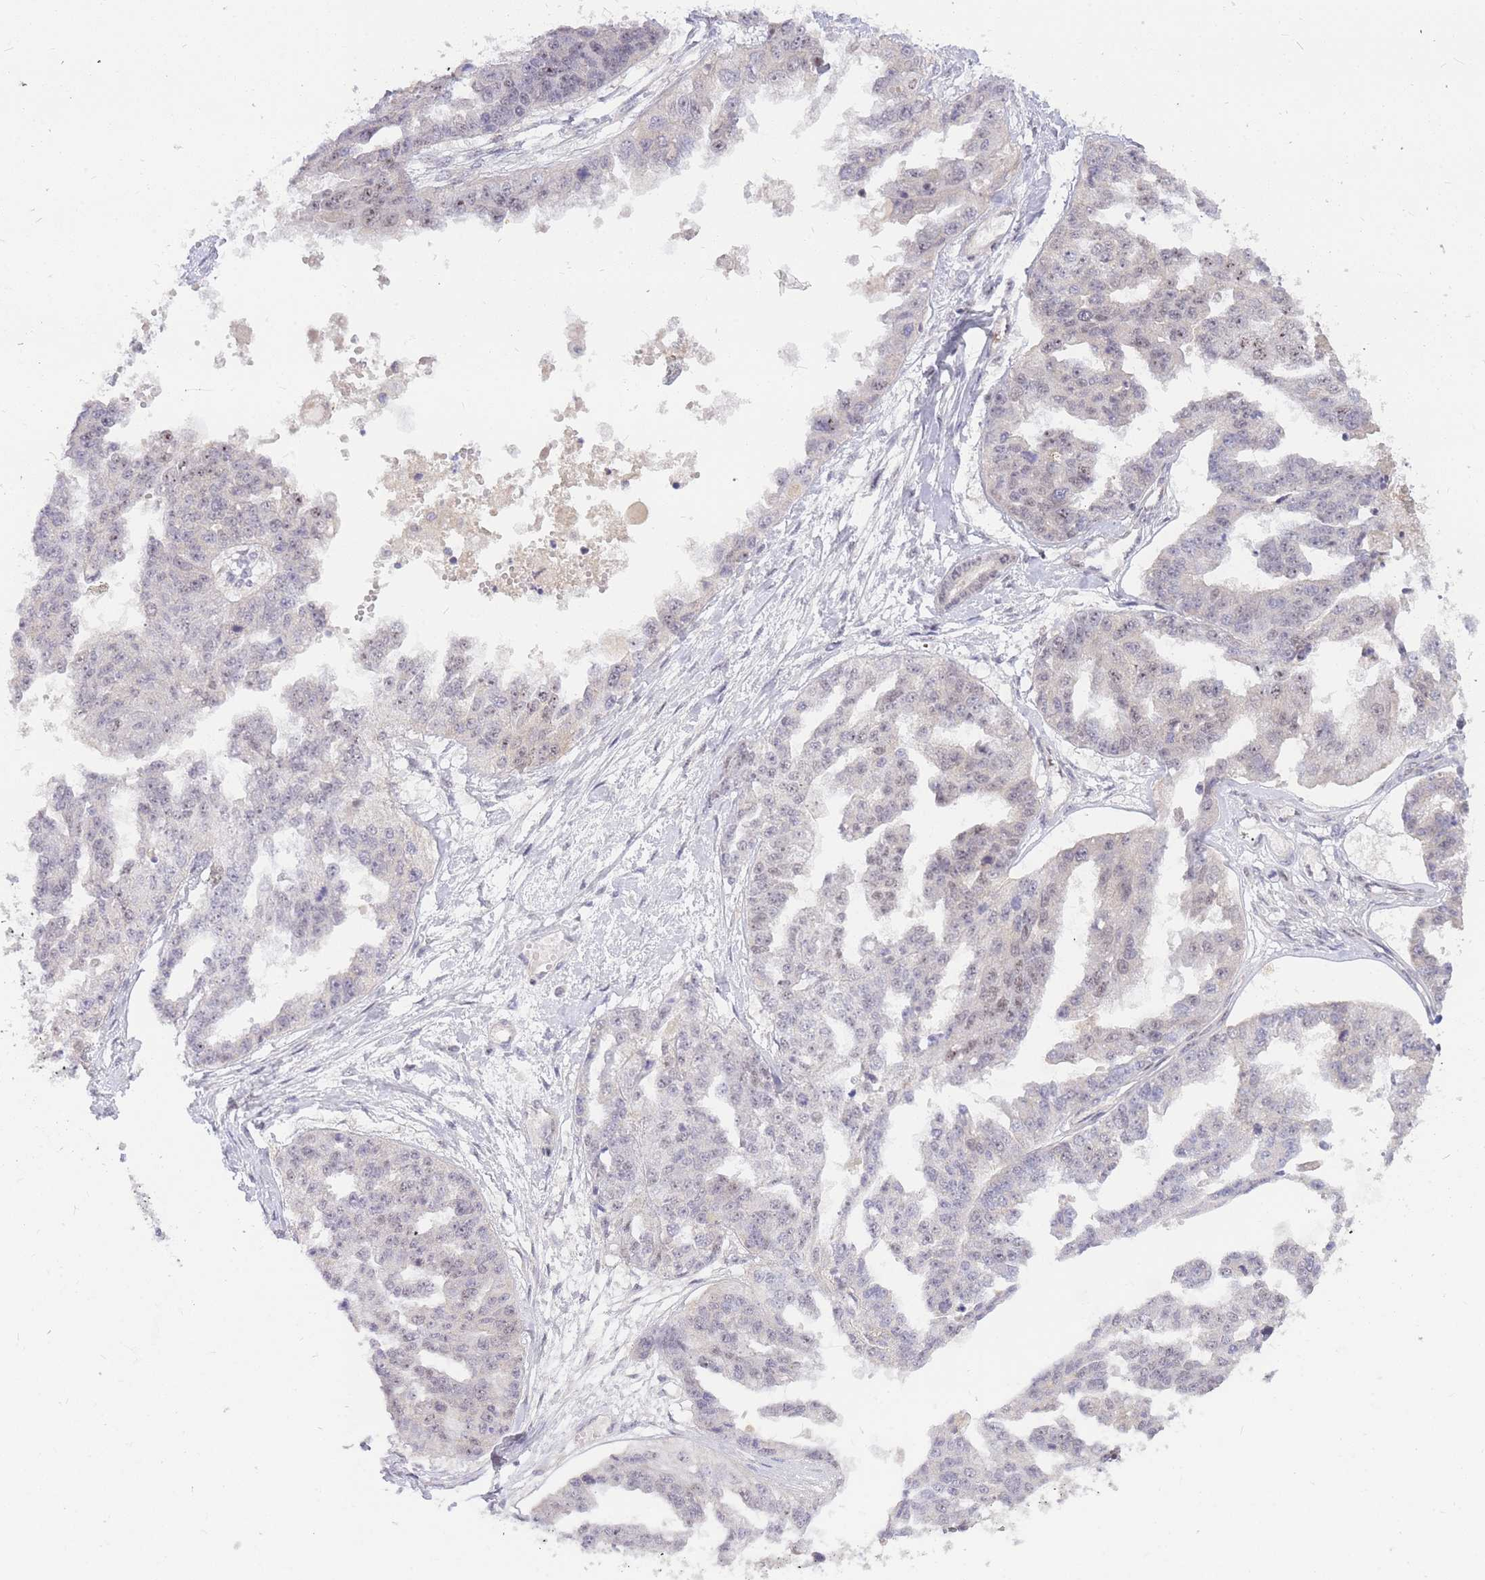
{"staining": {"intensity": "weak", "quantity": "<25%", "location": "nuclear"}, "tissue": "ovarian cancer", "cell_type": "Tumor cells", "image_type": "cancer", "snomed": [{"axis": "morphology", "description": "Cystadenocarcinoma, serous, NOS"}, {"axis": "topography", "description": "Ovary"}], "caption": "IHC image of human ovarian cancer (serous cystadenocarcinoma) stained for a protein (brown), which reveals no staining in tumor cells.", "gene": "TLE2", "patient": {"sex": "female", "age": 58}}